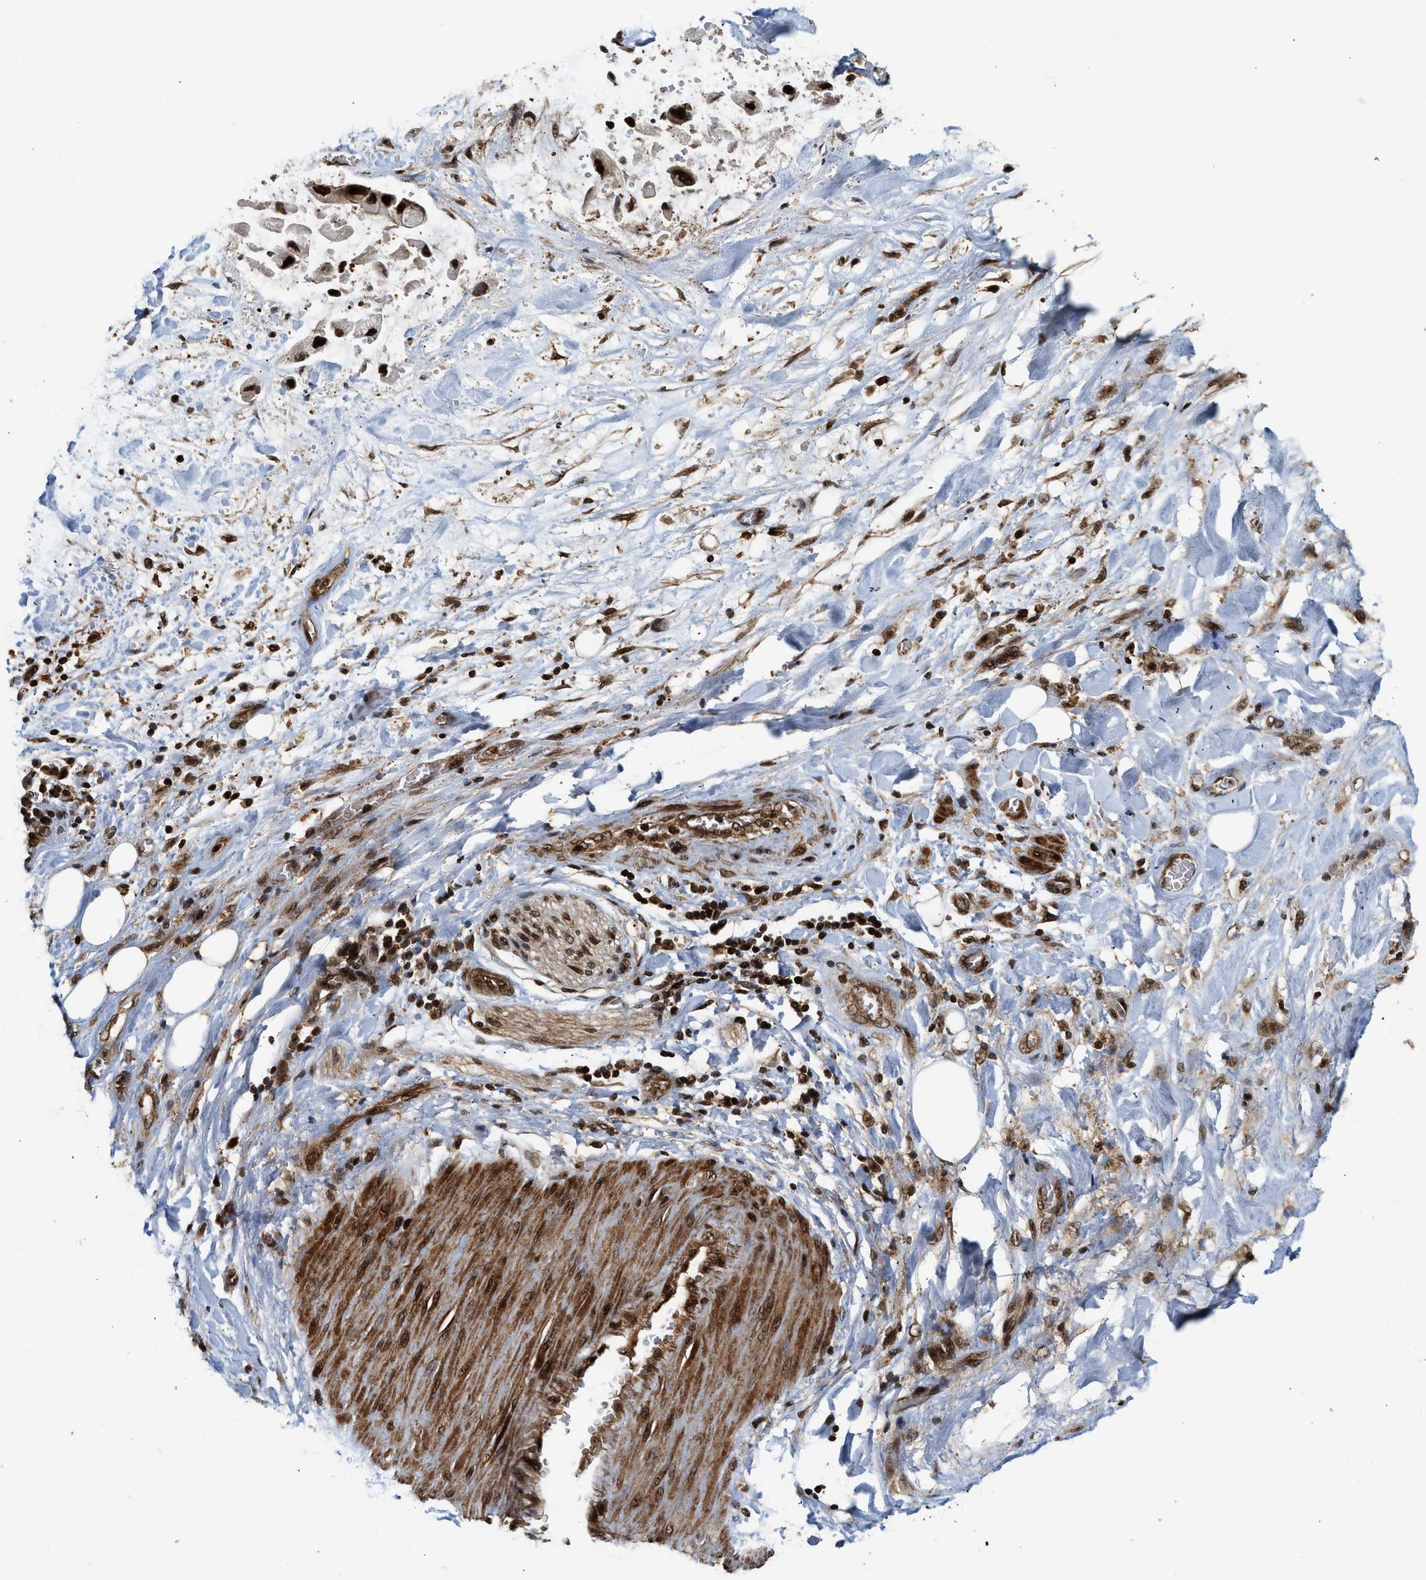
{"staining": {"intensity": "strong", "quantity": ">75%", "location": "cytoplasmic/membranous,nuclear"}, "tissue": "adipose tissue", "cell_type": "Adipocytes", "image_type": "normal", "snomed": [{"axis": "morphology", "description": "Normal tissue, NOS"}, {"axis": "morphology", "description": "Cholangiocarcinoma"}, {"axis": "topography", "description": "Liver"}, {"axis": "topography", "description": "Peripheral nerve tissue"}], "caption": "Human adipose tissue stained with a brown dye displays strong cytoplasmic/membranous,nuclear positive positivity in approximately >75% of adipocytes.", "gene": "MDM2", "patient": {"sex": "male", "age": 50}}